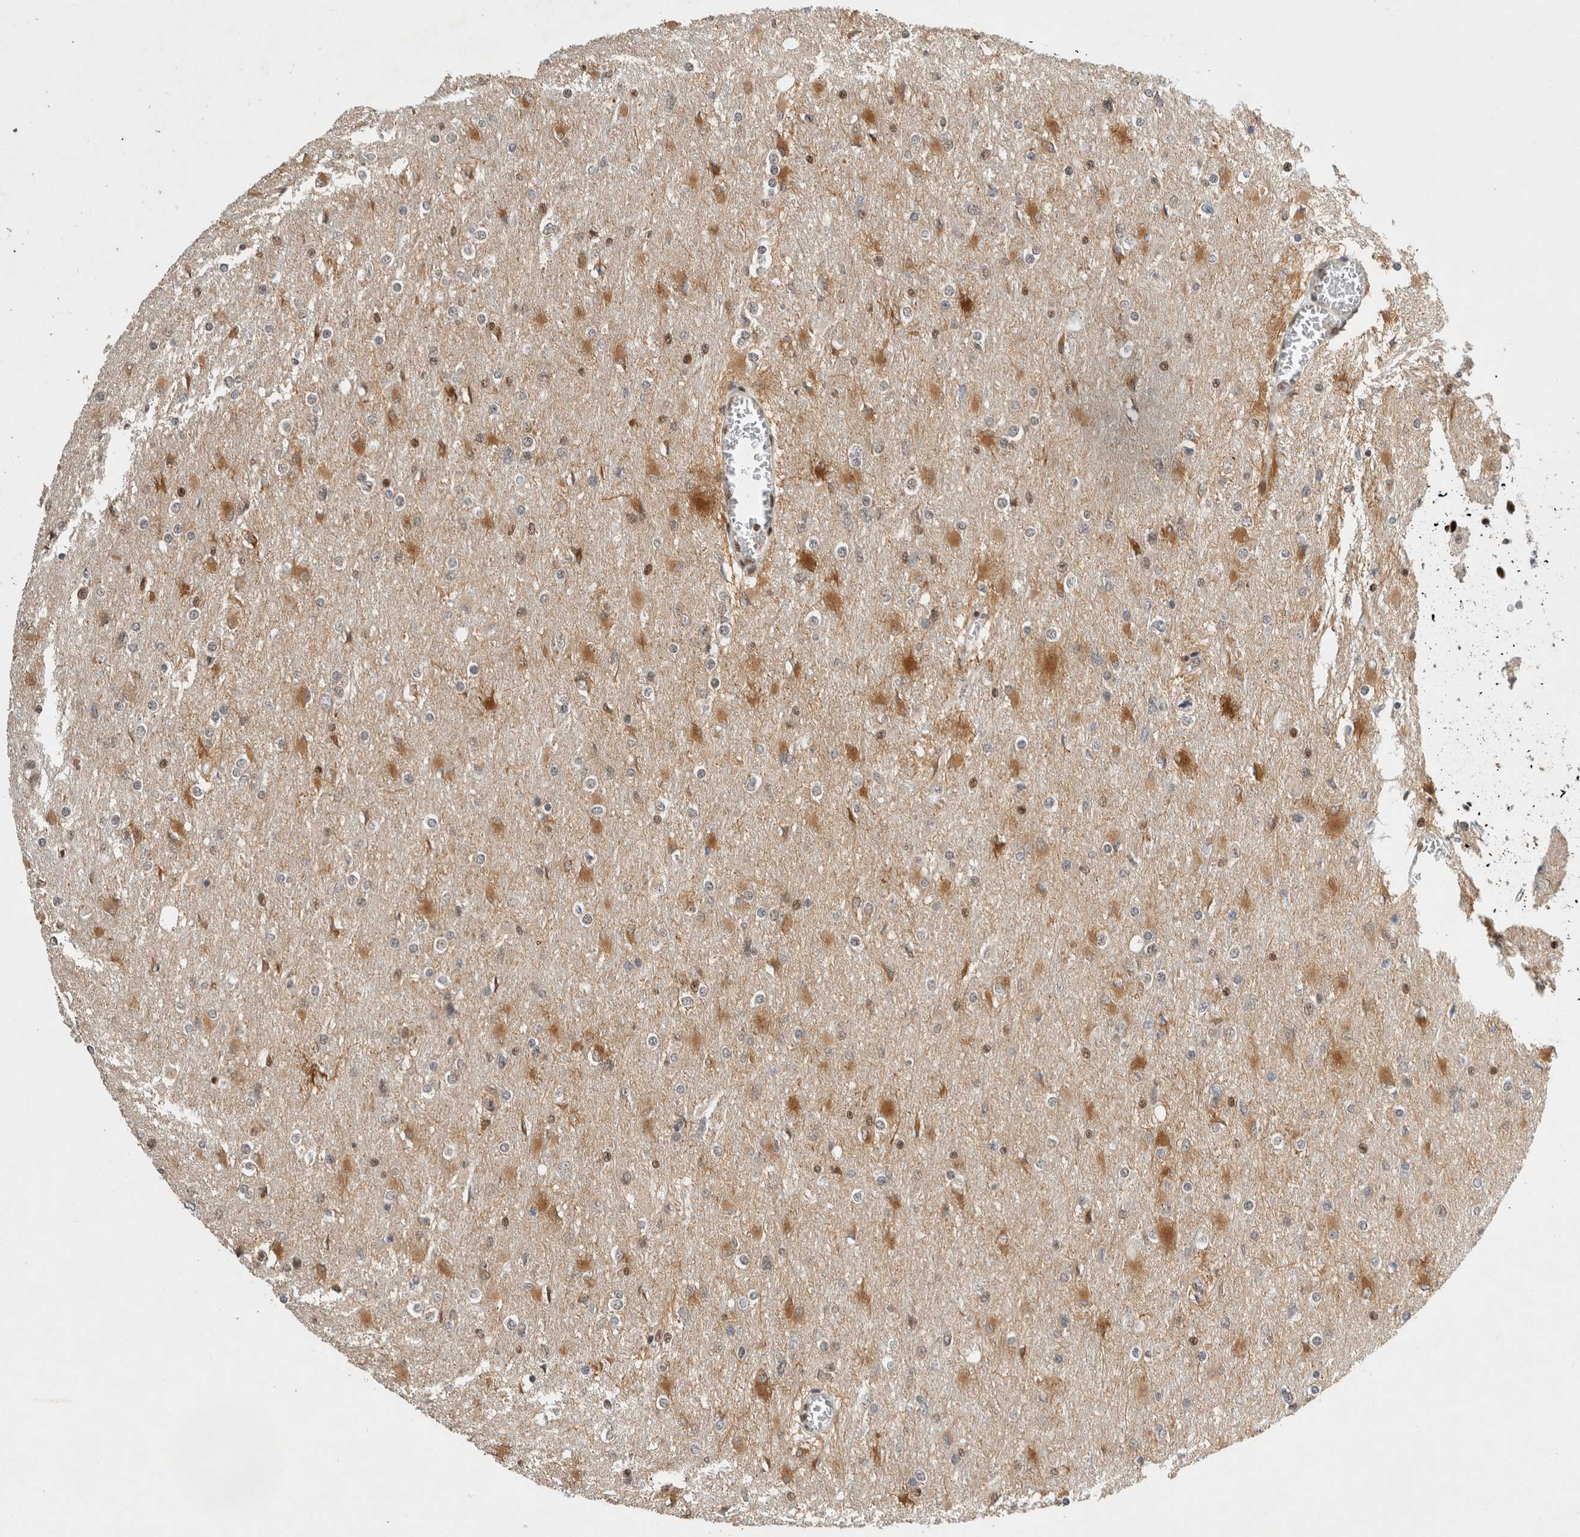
{"staining": {"intensity": "moderate", "quantity": "25%-75%", "location": "cytoplasmic/membranous"}, "tissue": "glioma", "cell_type": "Tumor cells", "image_type": "cancer", "snomed": [{"axis": "morphology", "description": "Glioma, malignant, High grade"}, {"axis": "topography", "description": "Cerebral cortex"}], "caption": "Protein positivity by IHC reveals moderate cytoplasmic/membranous expression in about 25%-75% of tumor cells in malignant glioma (high-grade).", "gene": "SNRNP40", "patient": {"sex": "female", "age": 36}}